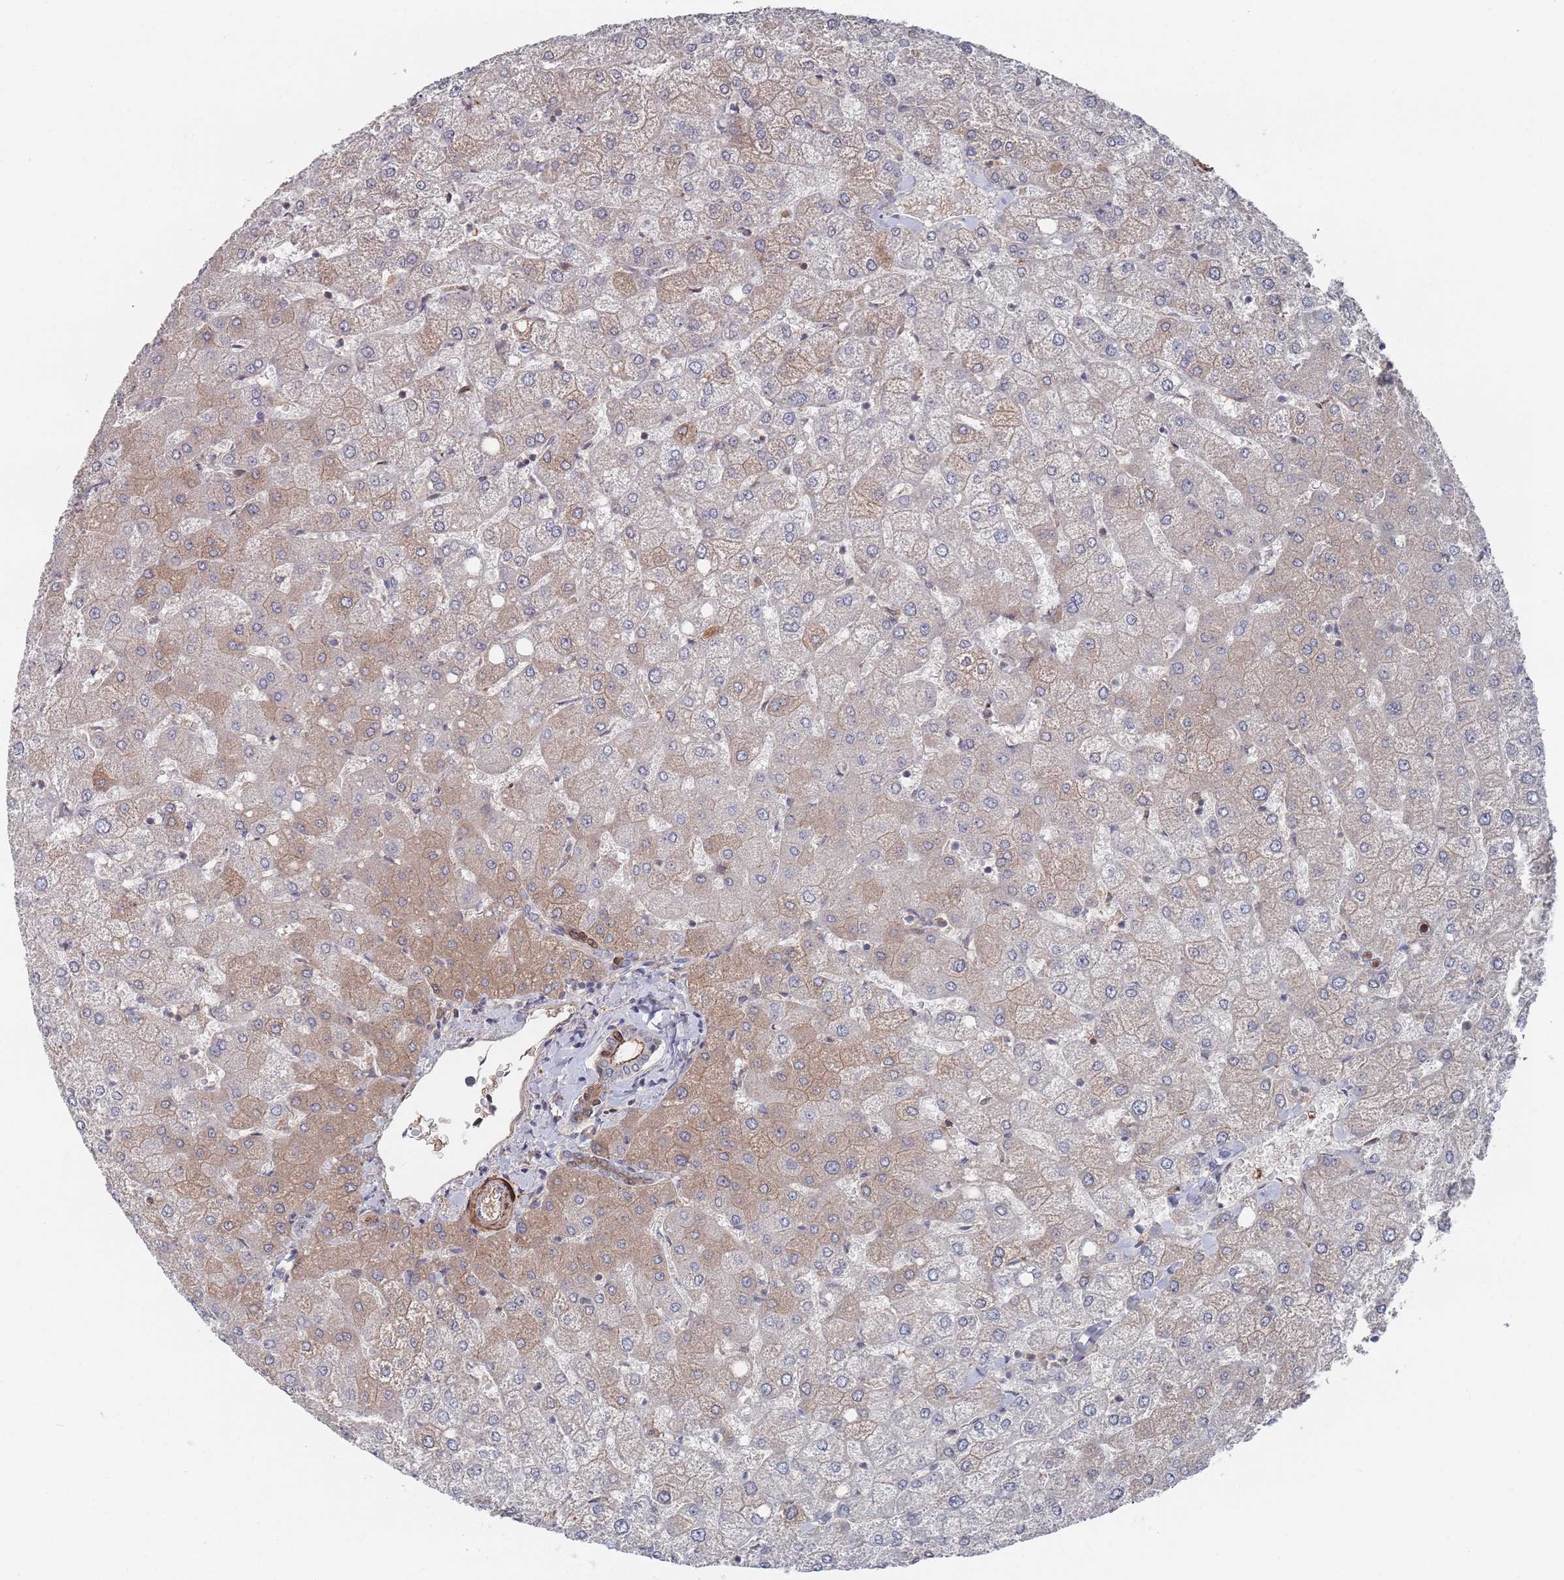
{"staining": {"intensity": "moderate", "quantity": "<25%", "location": "cytoplasmic/membranous"}, "tissue": "liver", "cell_type": "Cholangiocytes", "image_type": "normal", "snomed": [{"axis": "morphology", "description": "Normal tissue, NOS"}, {"axis": "topography", "description": "Liver"}], "caption": "Moderate cytoplasmic/membranous expression is appreciated in about <25% of cholangiocytes in unremarkable liver. (DAB (3,3'-diaminobenzidine) IHC with brightfield microscopy, high magnification).", "gene": "PLEKHA4", "patient": {"sex": "female", "age": 54}}